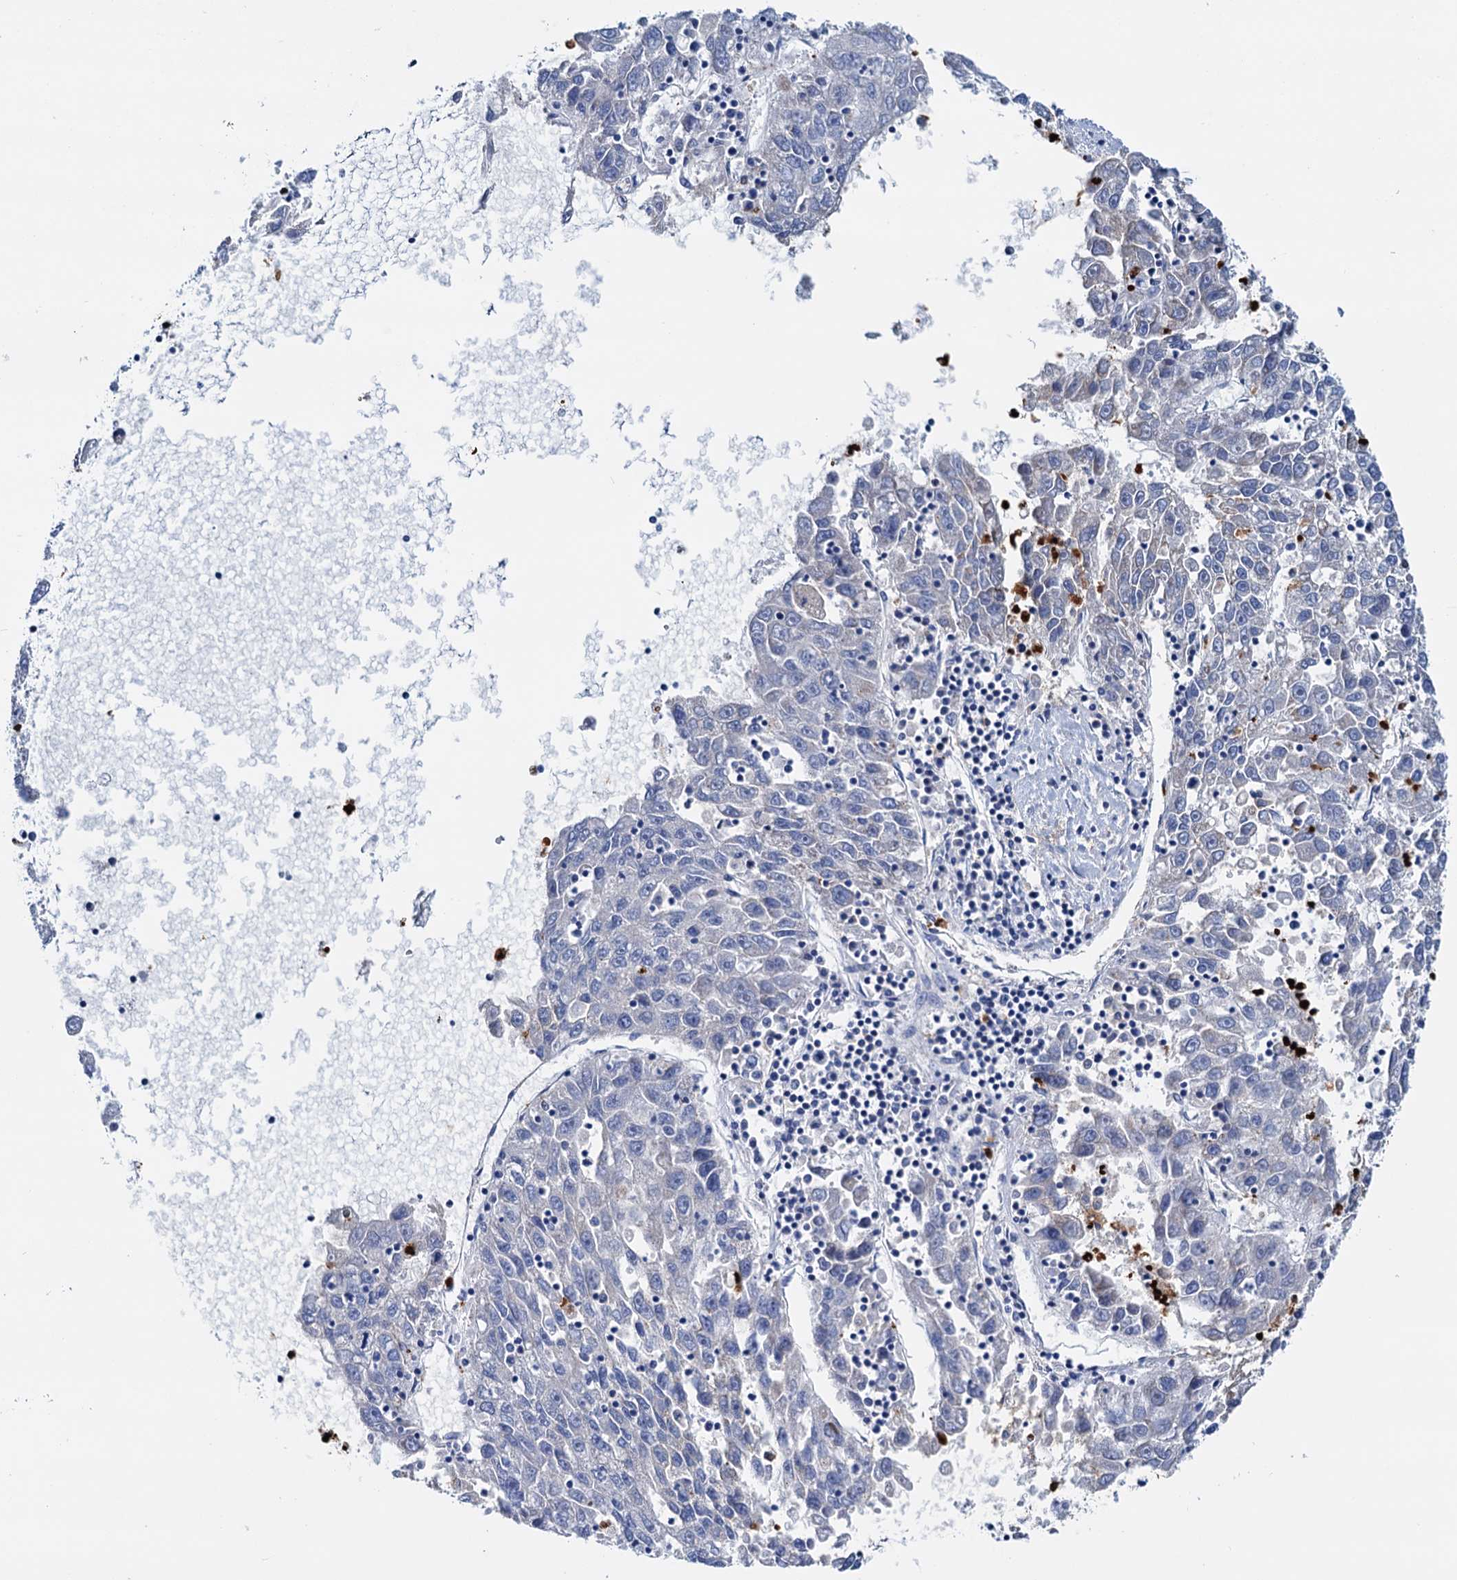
{"staining": {"intensity": "negative", "quantity": "none", "location": "none"}, "tissue": "liver cancer", "cell_type": "Tumor cells", "image_type": "cancer", "snomed": [{"axis": "morphology", "description": "Carcinoma, Hepatocellular, NOS"}, {"axis": "topography", "description": "Liver"}], "caption": "Histopathology image shows no significant protein expression in tumor cells of liver hepatocellular carcinoma.", "gene": "RASSF9", "patient": {"sex": "male", "age": 49}}